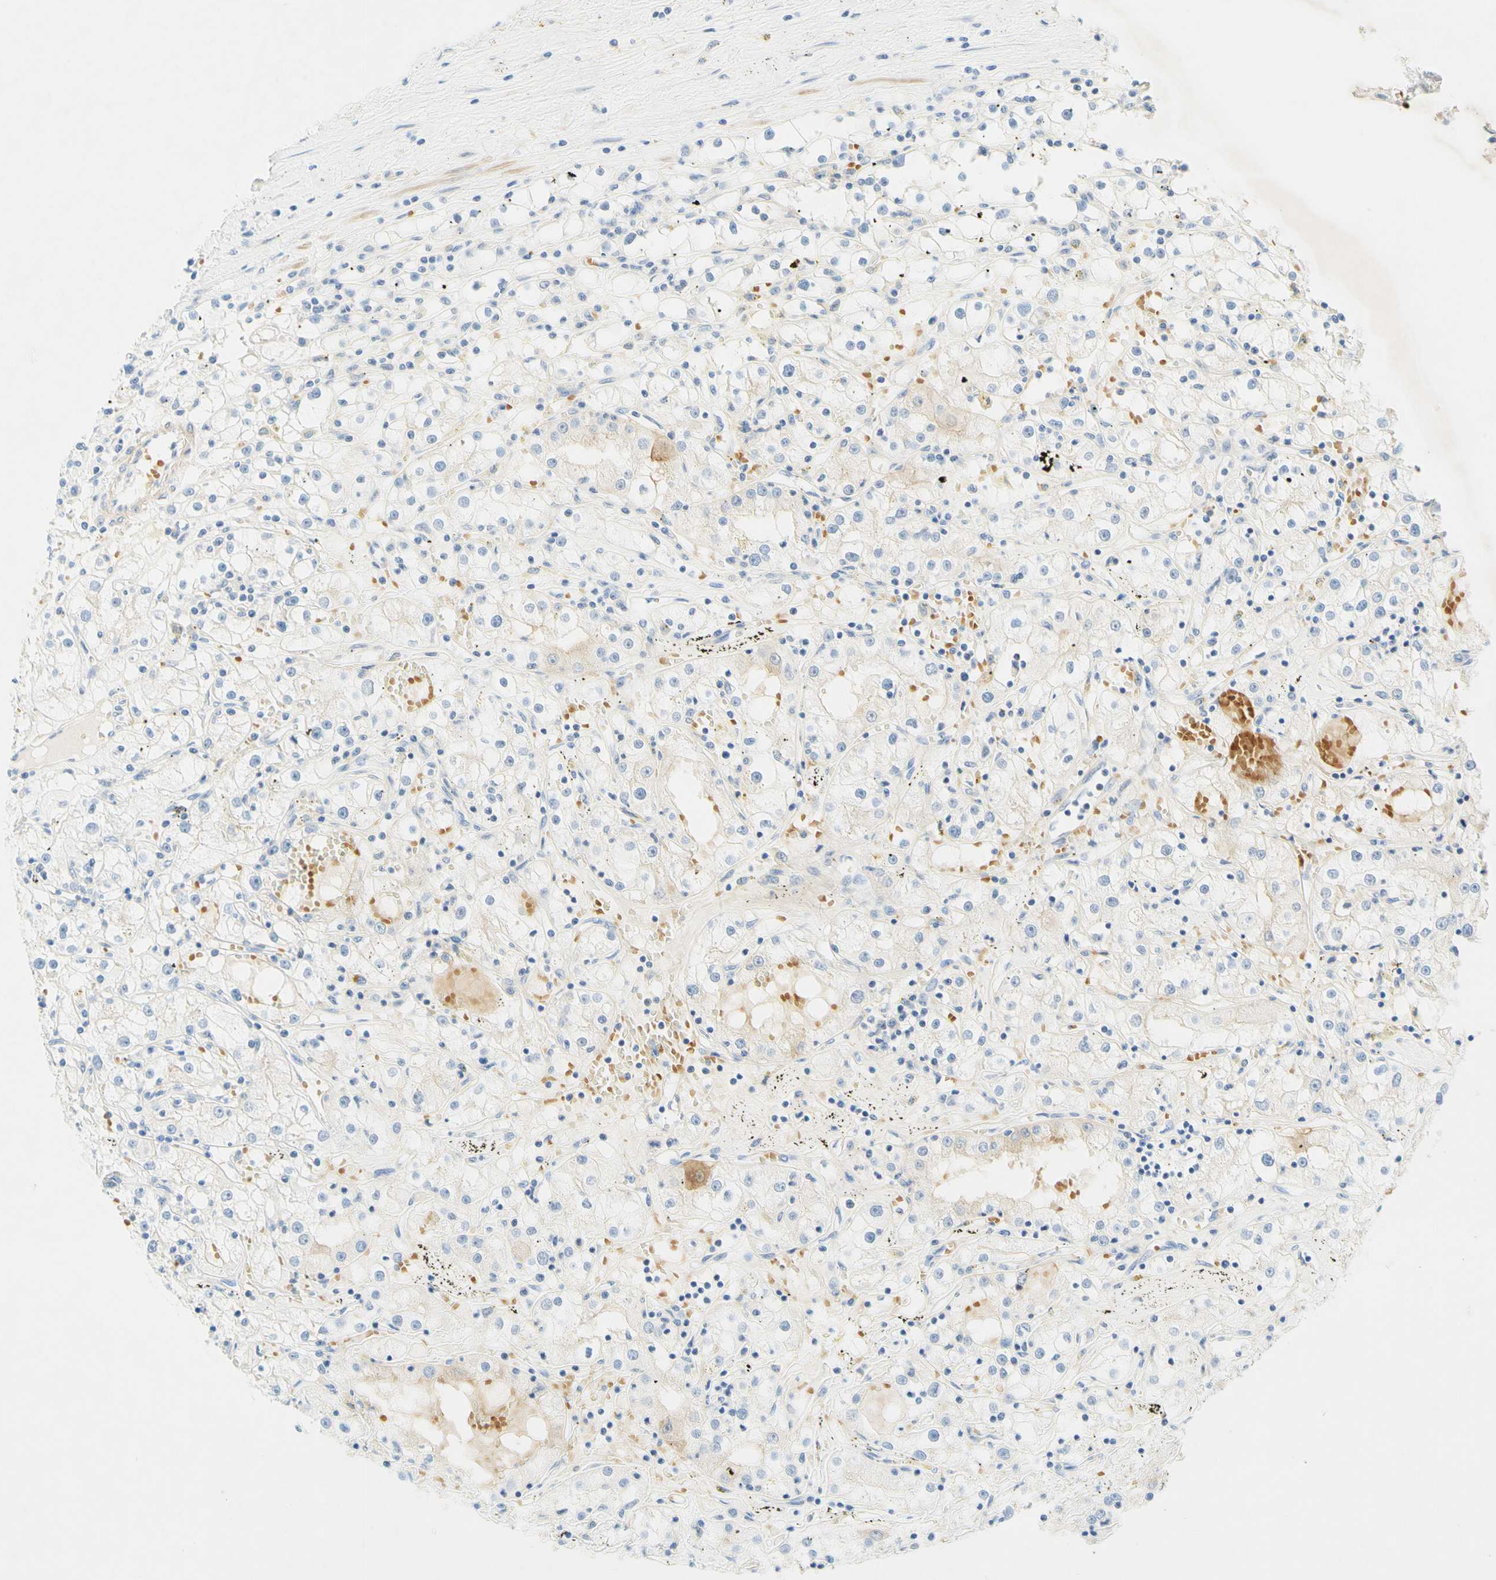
{"staining": {"intensity": "weak", "quantity": "<25%", "location": "cytoplasmic/membranous"}, "tissue": "renal cancer", "cell_type": "Tumor cells", "image_type": "cancer", "snomed": [{"axis": "morphology", "description": "Adenocarcinoma, NOS"}, {"axis": "topography", "description": "Kidney"}], "caption": "Protein analysis of renal adenocarcinoma demonstrates no significant staining in tumor cells.", "gene": "ENTREP2", "patient": {"sex": "male", "age": 56}}